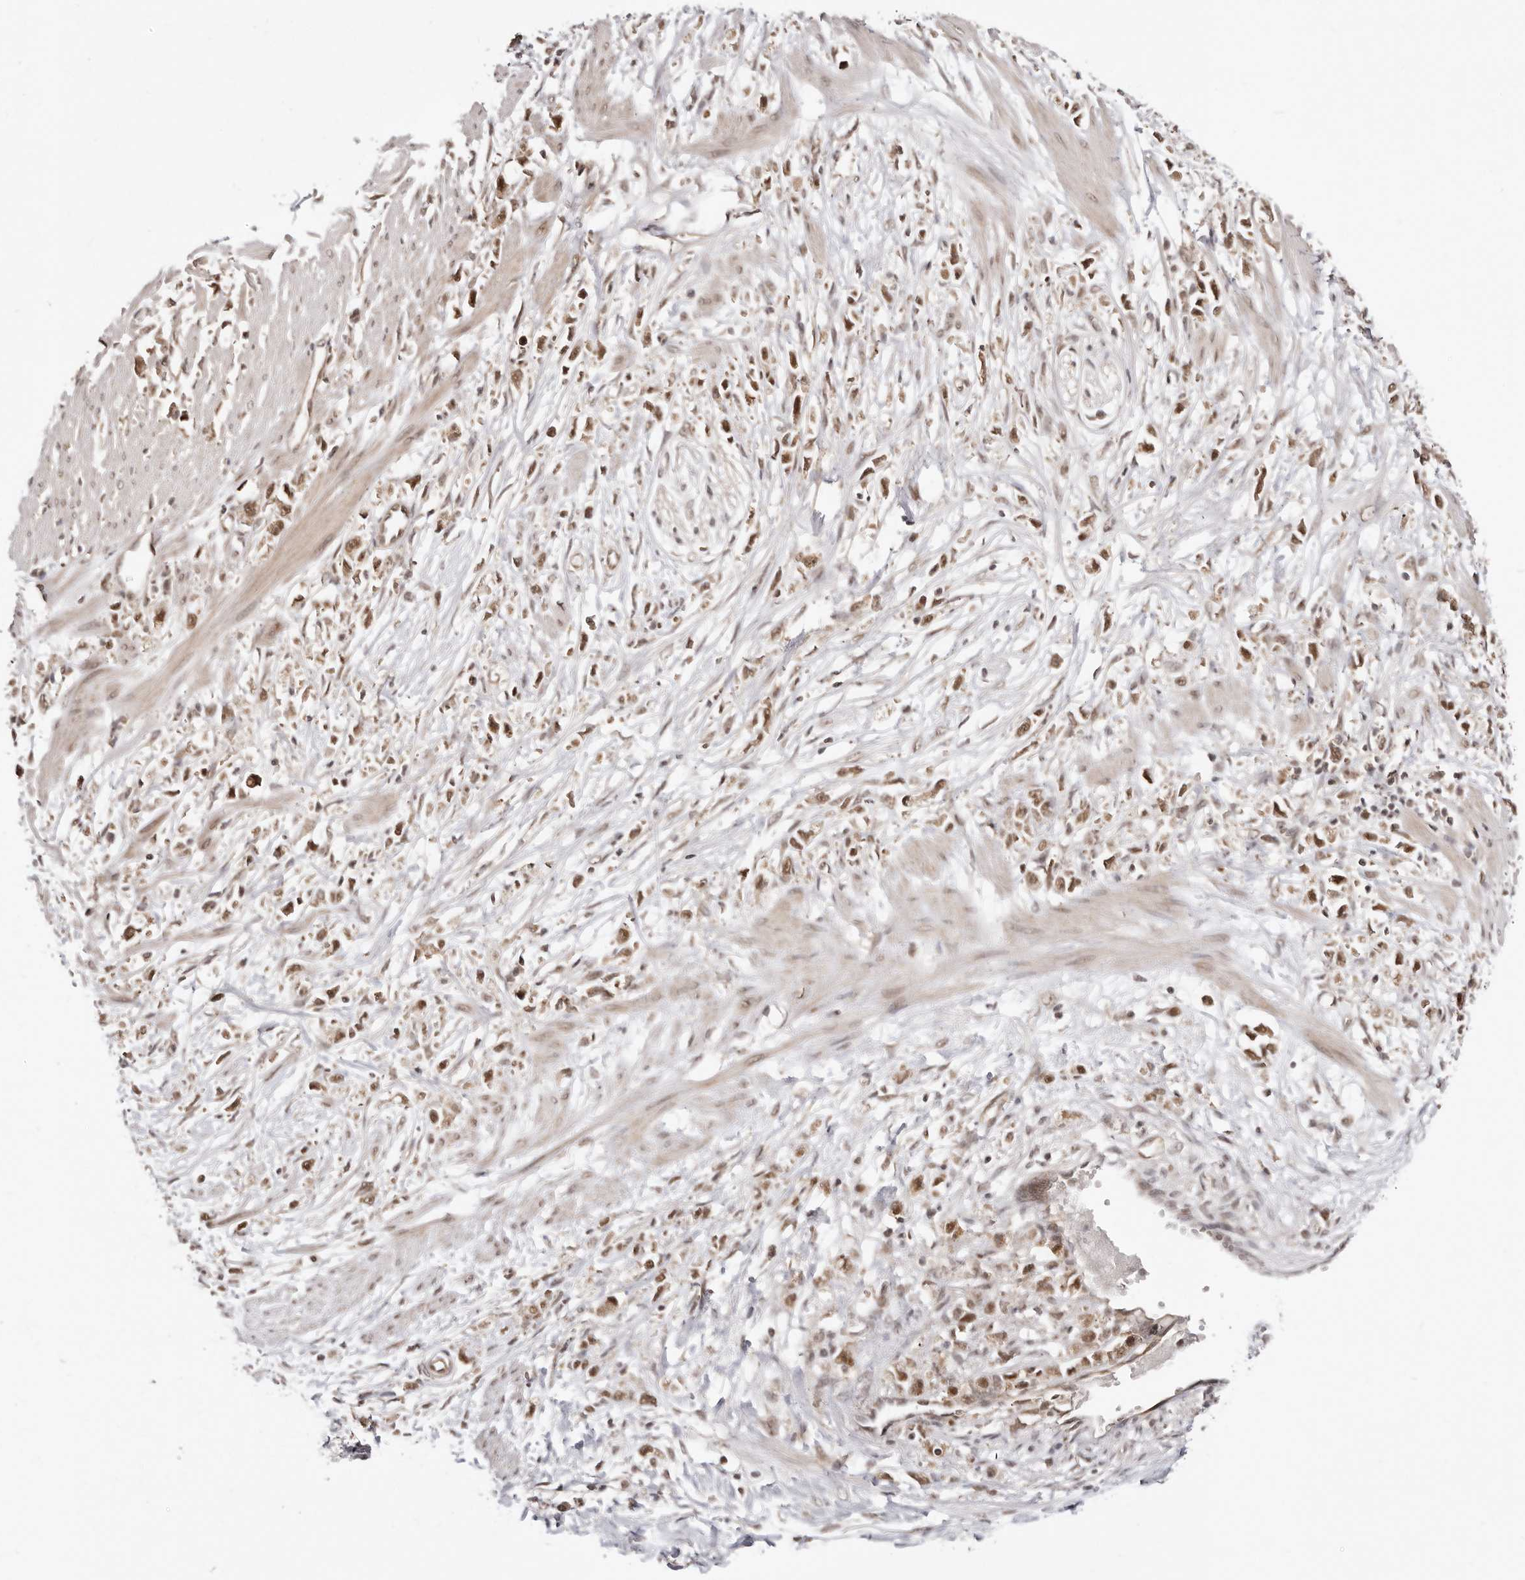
{"staining": {"intensity": "moderate", "quantity": ">75%", "location": "nuclear"}, "tissue": "stomach cancer", "cell_type": "Tumor cells", "image_type": "cancer", "snomed": [{"axis": "morphology", "description": "Adenocarcinoma, NOS"}, {"axis": "topography", "description": "Stomach"}], "caption": "Protein expression analysis of human stomach adenocarcinoma reveals moderate nuclear positivity in approximately >75% of tumor cells.", "gene": "MED8", "patient": {"sex": "female", "age": 59}}